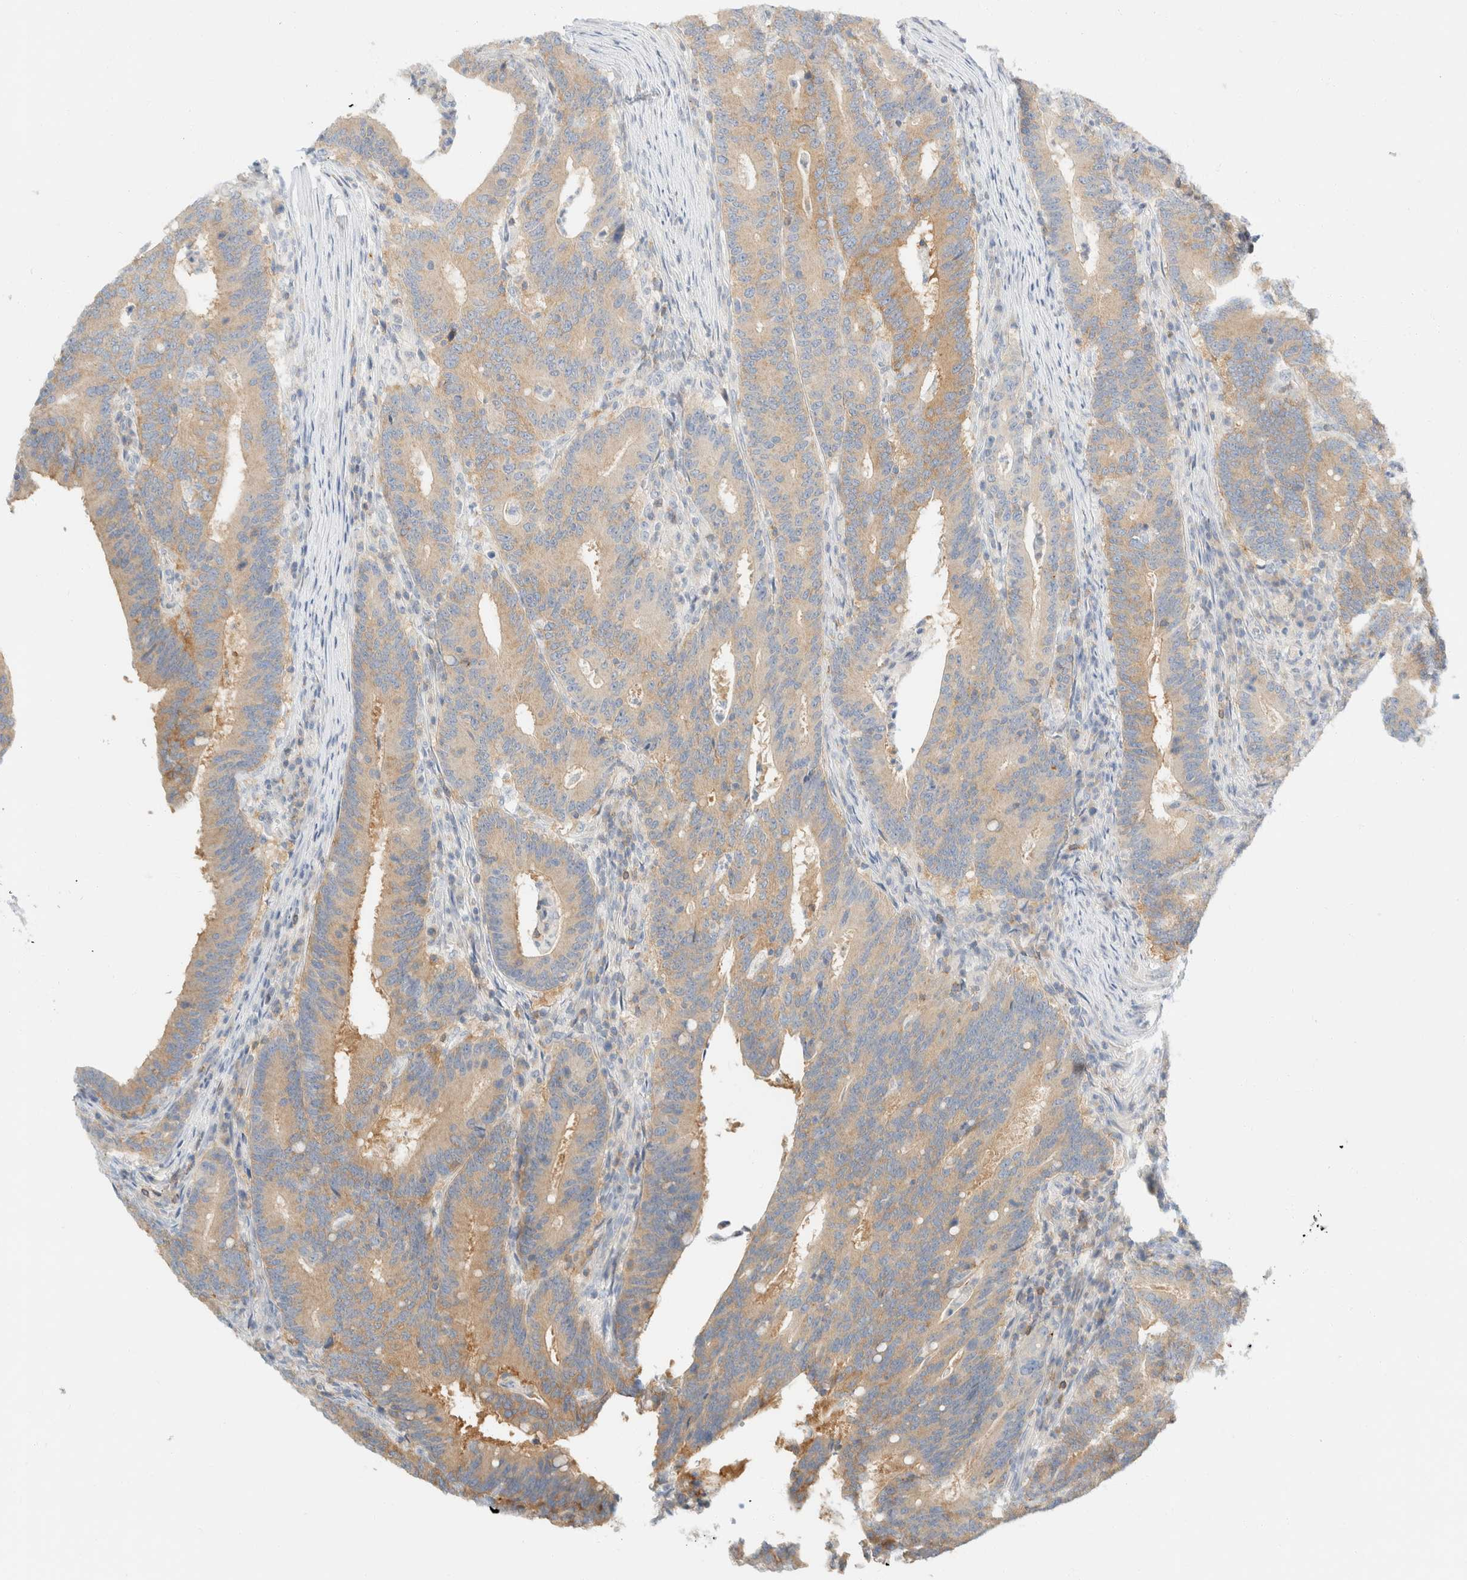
{"staining": {"intensity": "weak", "quantity": ">75%", "location": "cytoplasmic/membranous"}, "tissue": "colorectal cancer", "cell_type": "Tumor cells", "image_type": "cancer", "snomed": [{"axis": "morphology", "description": "Adenocarcinoma, NOS"}, {"axis": "topography", "description": "Colon"}], "caption": "Immunohistochemical staining of human colorectal cancer (adenocarcinoma) shows weak cytoplasmic/membranous protein staining in about >75% of tumor cells.", "gene": "SH3GLB2", "patient": {"sex": "female", "age": 66}}